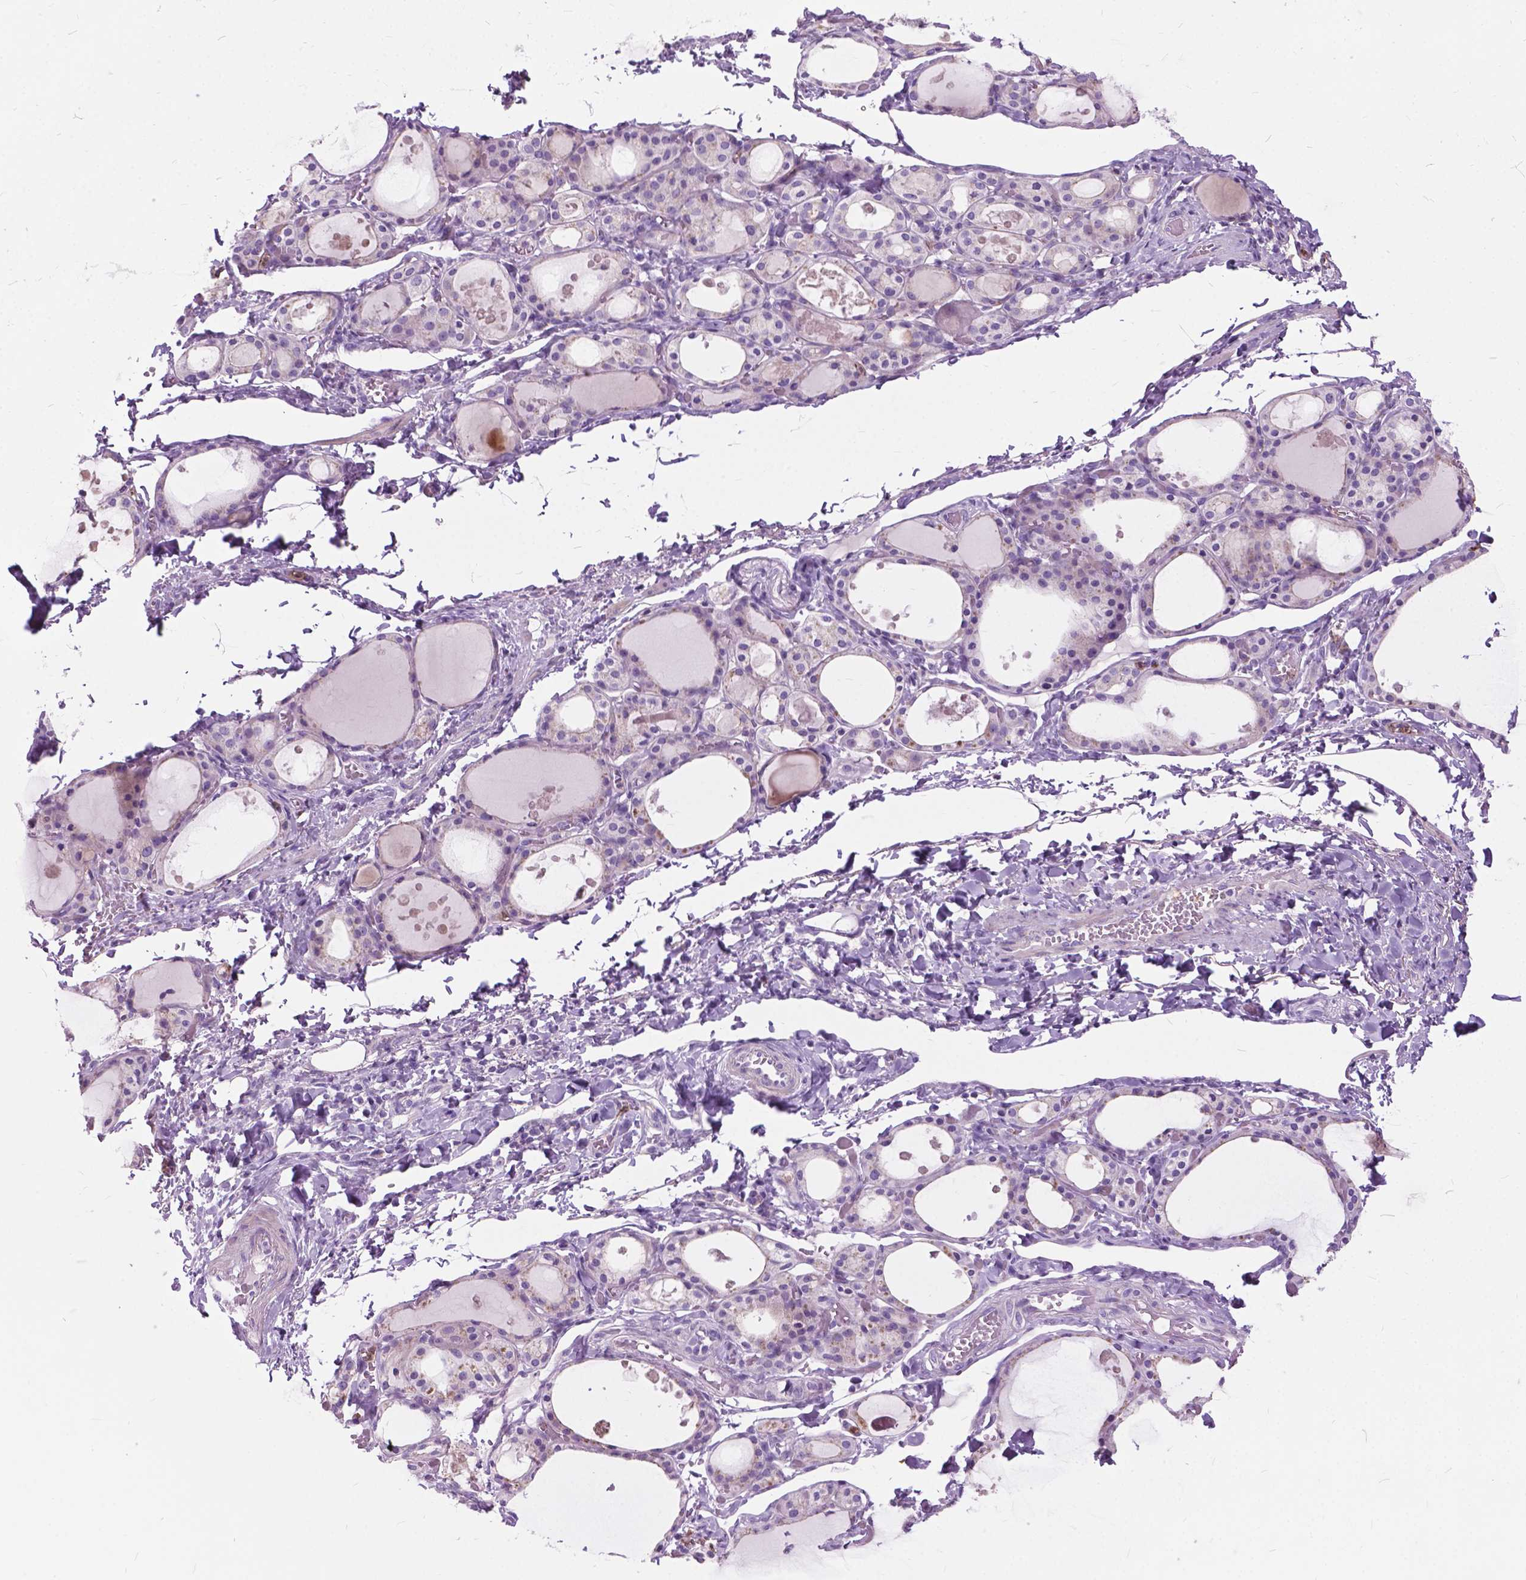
{"staining": {"intensity": "negative", "quantity": "none", "location": "none"}, "tissue": "thyroid gland", "cell_type": "Glandular cells", "image_type": "normal", "snomed": [{"axis": "morphology", "description": "Normal tissue, NOS"}, {"axis": "topography", "description": "Thyroid gland"}], "caption": "An image of thyroid gland stained for a protein demonstrates no brown staining in glandular cells. Brightfield microscopy of immunohistochemistry stained with DAB (3,3'-diaminobenzidine) (brown) and hematoxylin (blue), captured at high magnification.", "gene": "PRR35", "patient": {"sex": "male", "age": 68}}